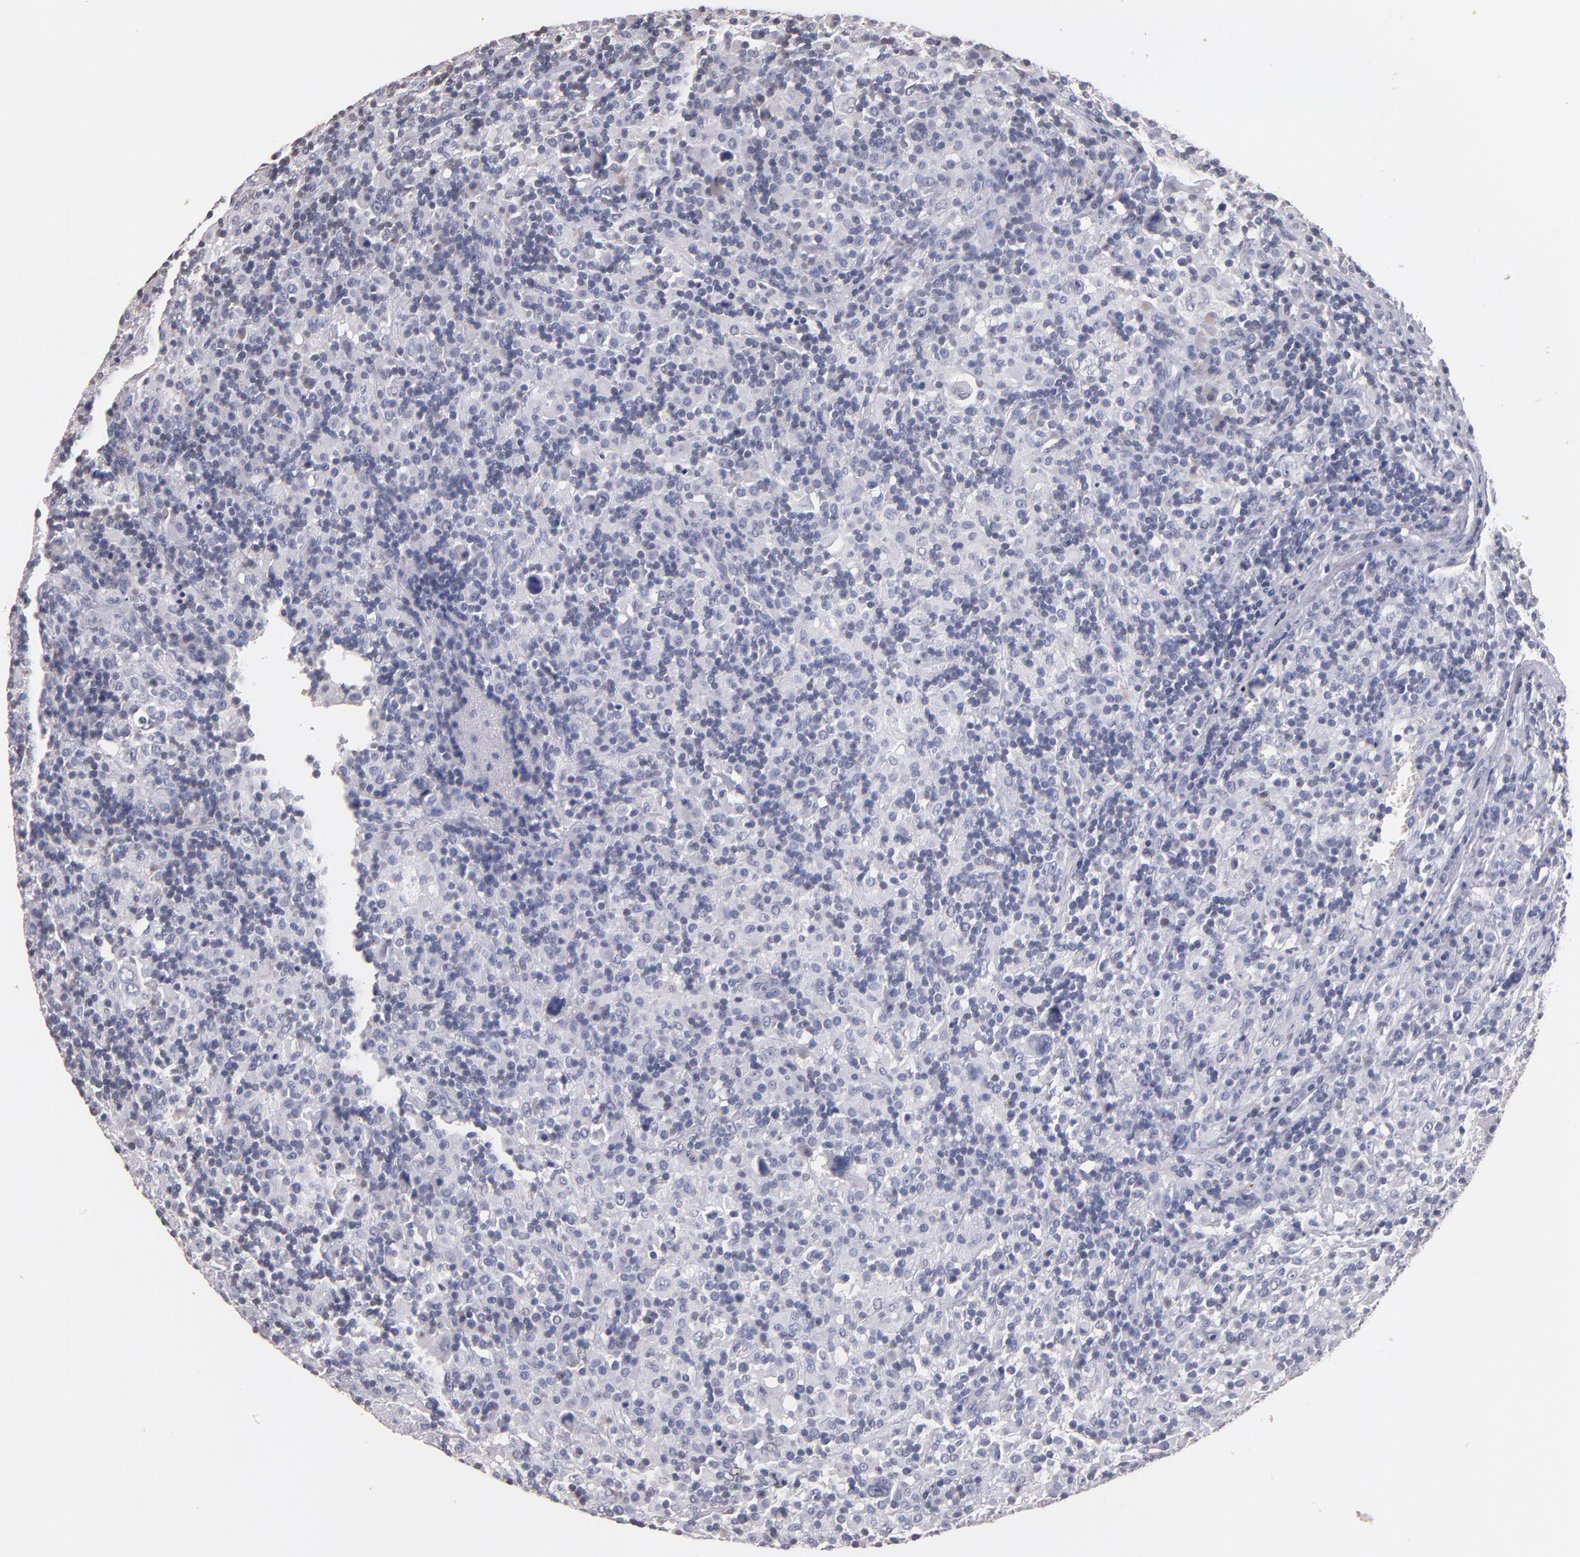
{"staining": {"intensity": "negative", "quantity": "none", "location": "none"}, "tissue": "lymphoma", "cell_type": "Tumor cells", "image_type": "cancer", "snomed": [{"axis": "morphology", "description": "Hodgkin's disease, NOS"}, {"axis": "topography", "description": "Lymph node"}], "caption": "Human Hodgkin's disease stained for a protein using immunohistochemistry (IHC) reveals no expression in tumor cells.", "gene": "SOX10", "patient": {"sex": "male", "age": 46}}